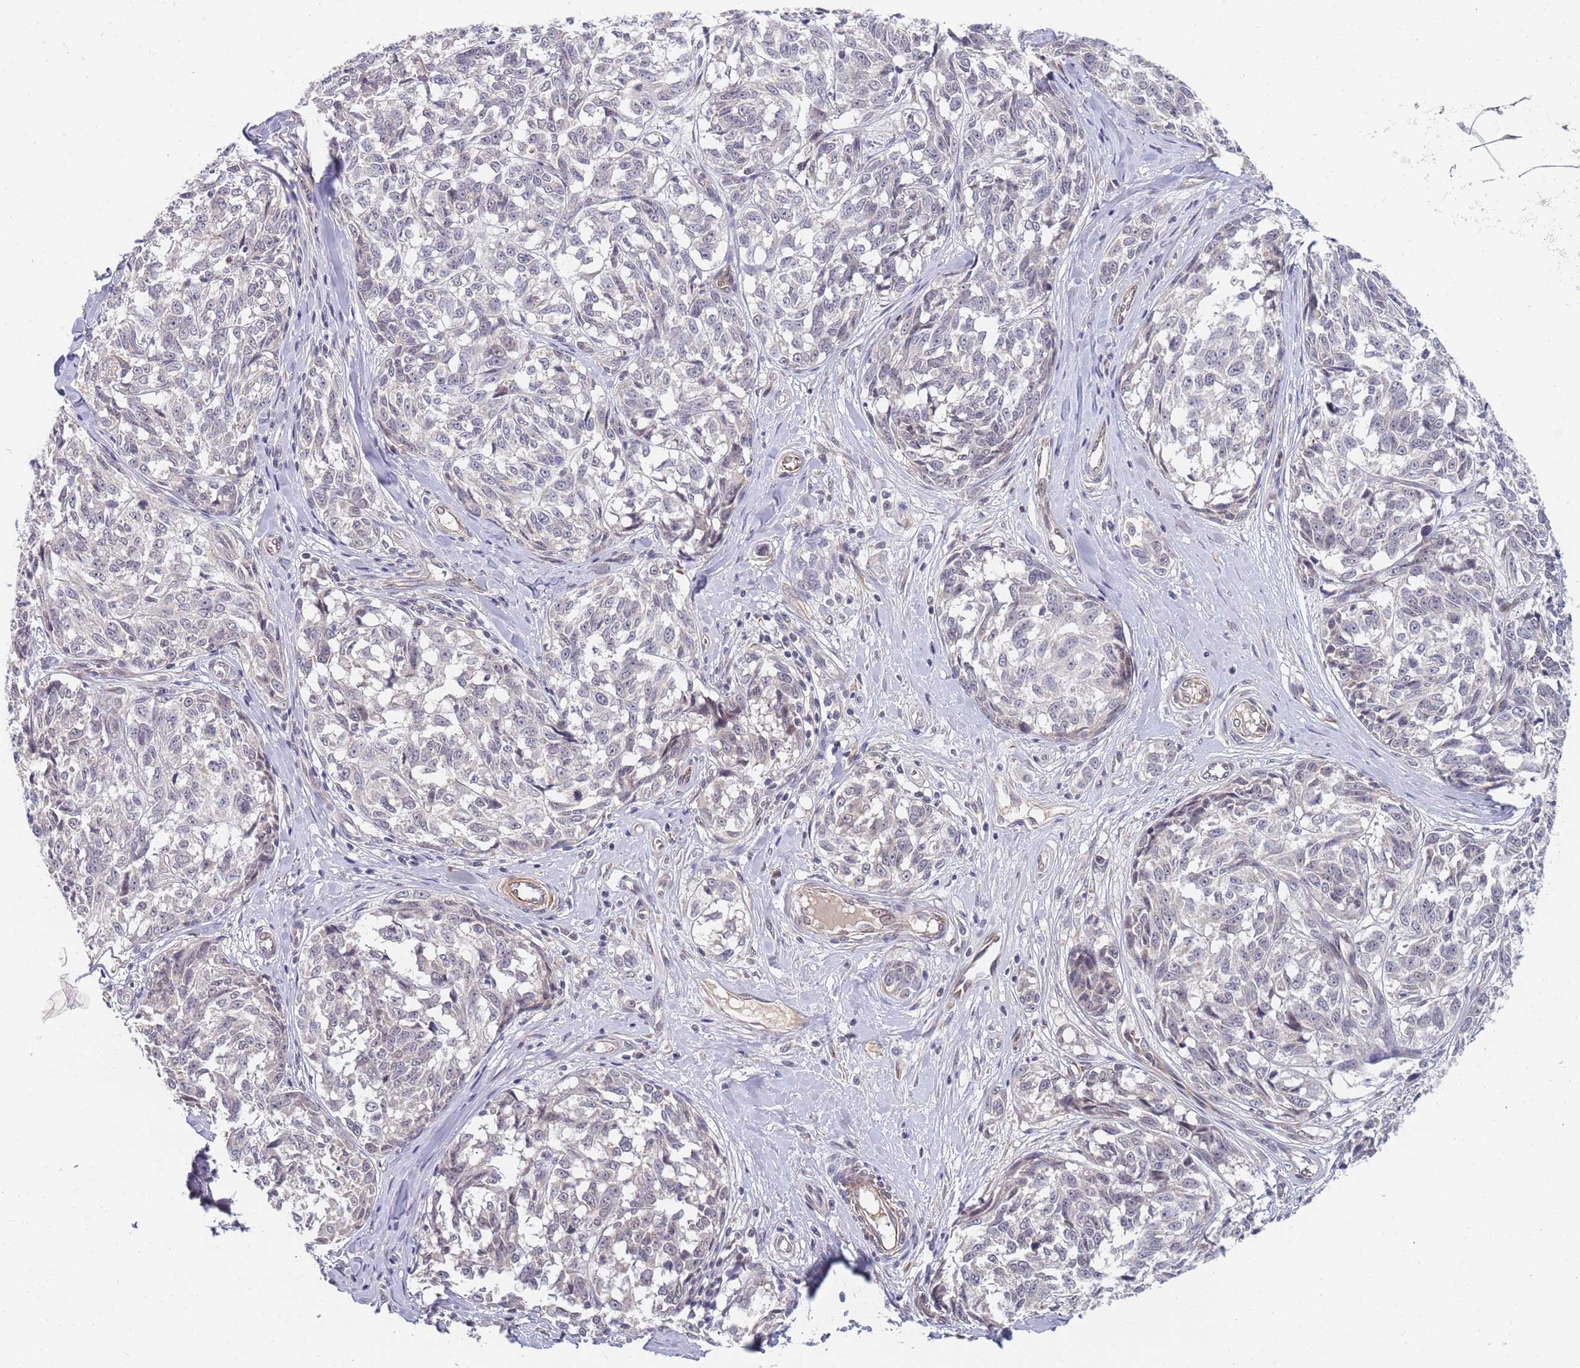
{"staining": {"intensity": "negative", "quantity": "none", "location": "none"}, "tissue": "melanoma", "cell_type": "Tumor cells", "image_type": "cancer", "snomed": [{"axis": "morphology", "description": "Normal tissue, NOS"}, {"axis": "morphology", "description": "Malignant melanoma, NOS"}, {"axis": "topography", "description": "Skin"}], "caption": "This photomicrograph is of melanoma stained with IHC to label a protein in brown with the nuclei are counter-stained blue. There is no expression in tumor cells. The staining is performed using DAB brown chromogen with nuclei counter-stained in using hematoxylin.", "gene": "B4GALT4", "patient": {"sex": "female", "age": 64}}